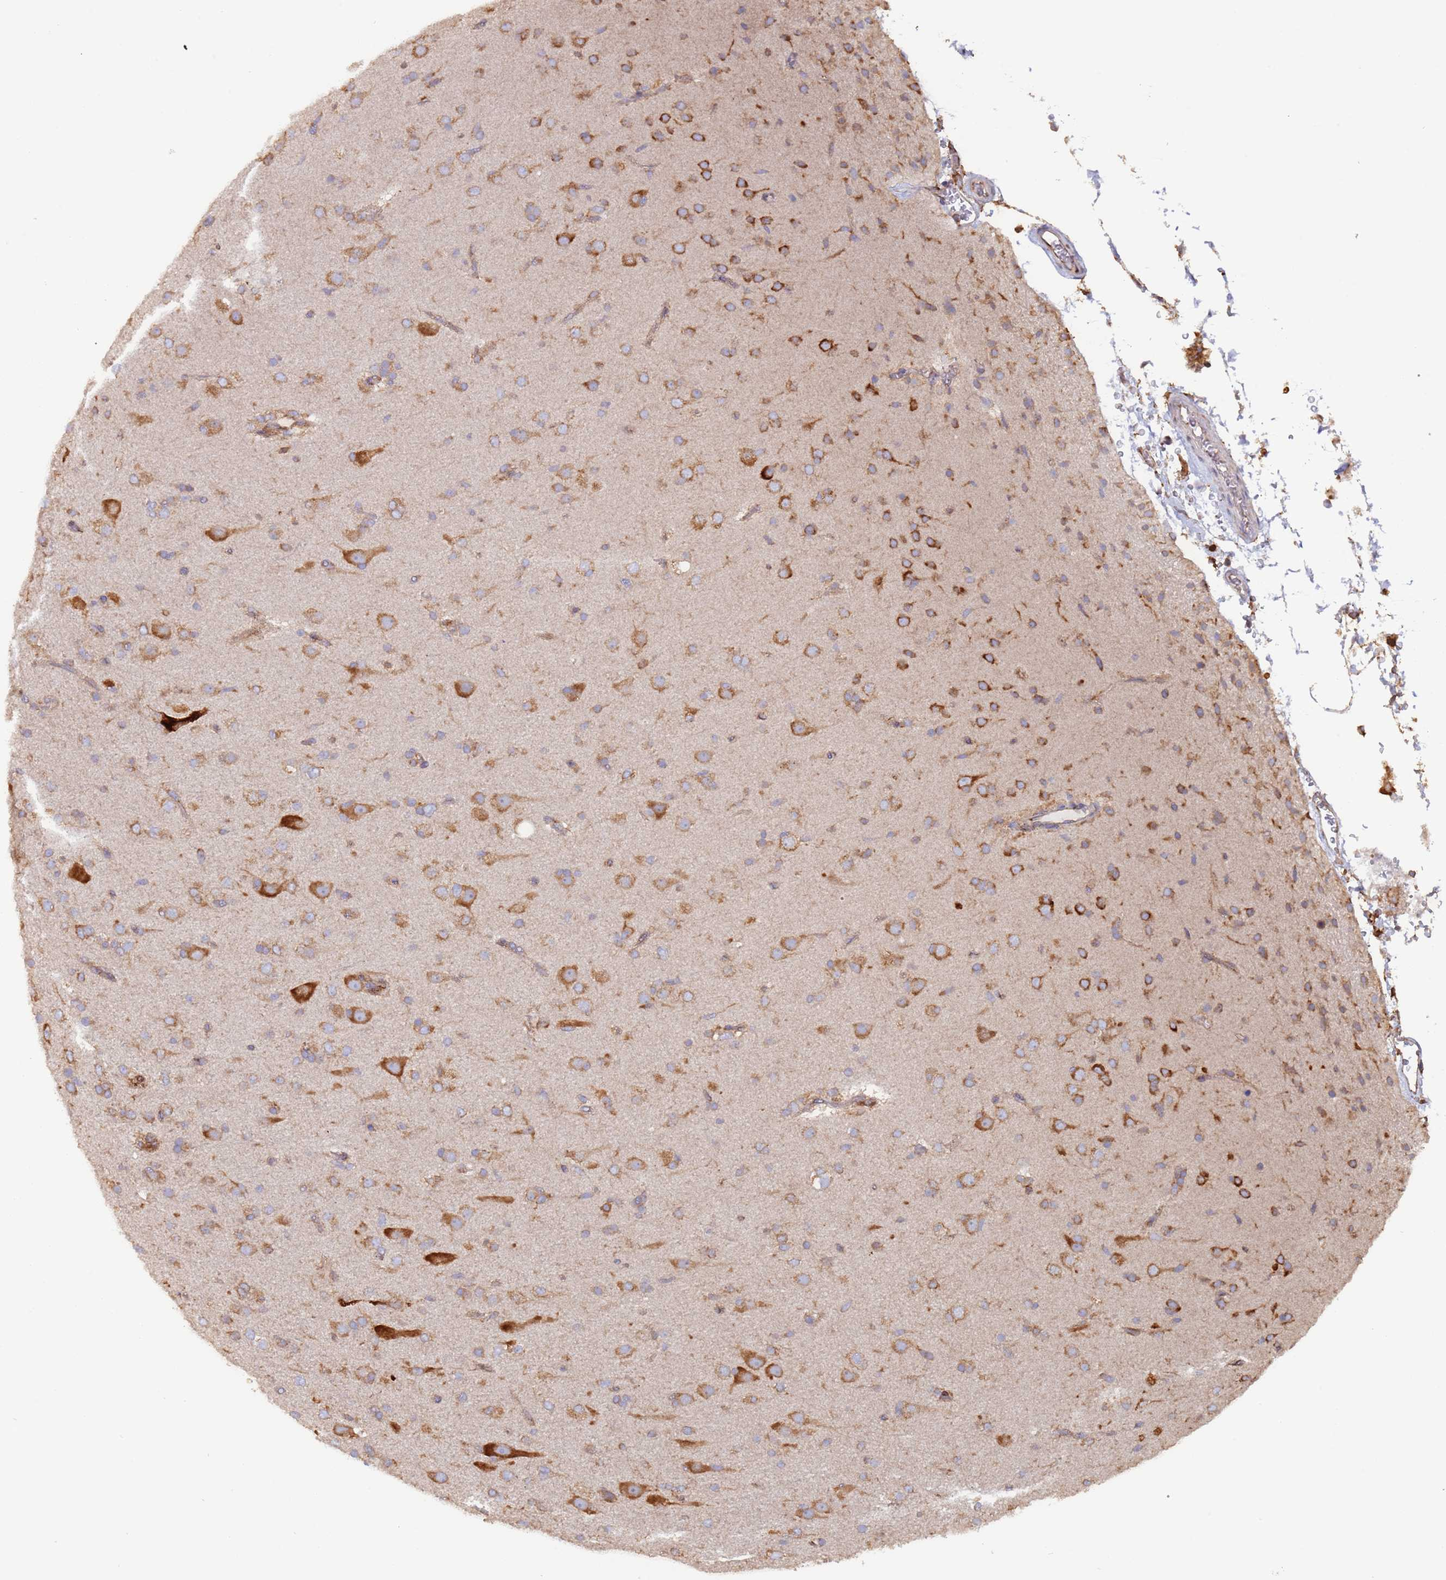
{"staining": {"intensity": "moderate", "quantity": "25%-75%", "location": "cytoplasmic/membranous"}, "tissue": "glioma", "cell_type": "Tumor cells", "image_type": "cancer", "snomed": [{"axis": "morphology", "description": "Glioma, malignant, Low grade"}, {"axis": "topography", "description": "Brain"}], "caption": "Malignant glioma (low-grade) tissue shows moderate cytoplasmic/membranous expression in approximately 25%-75% of tumor cells, visualized by immunohistochemistry.", "gene": "ZNF844", "patient": {"sex": "male", "age": 65}}